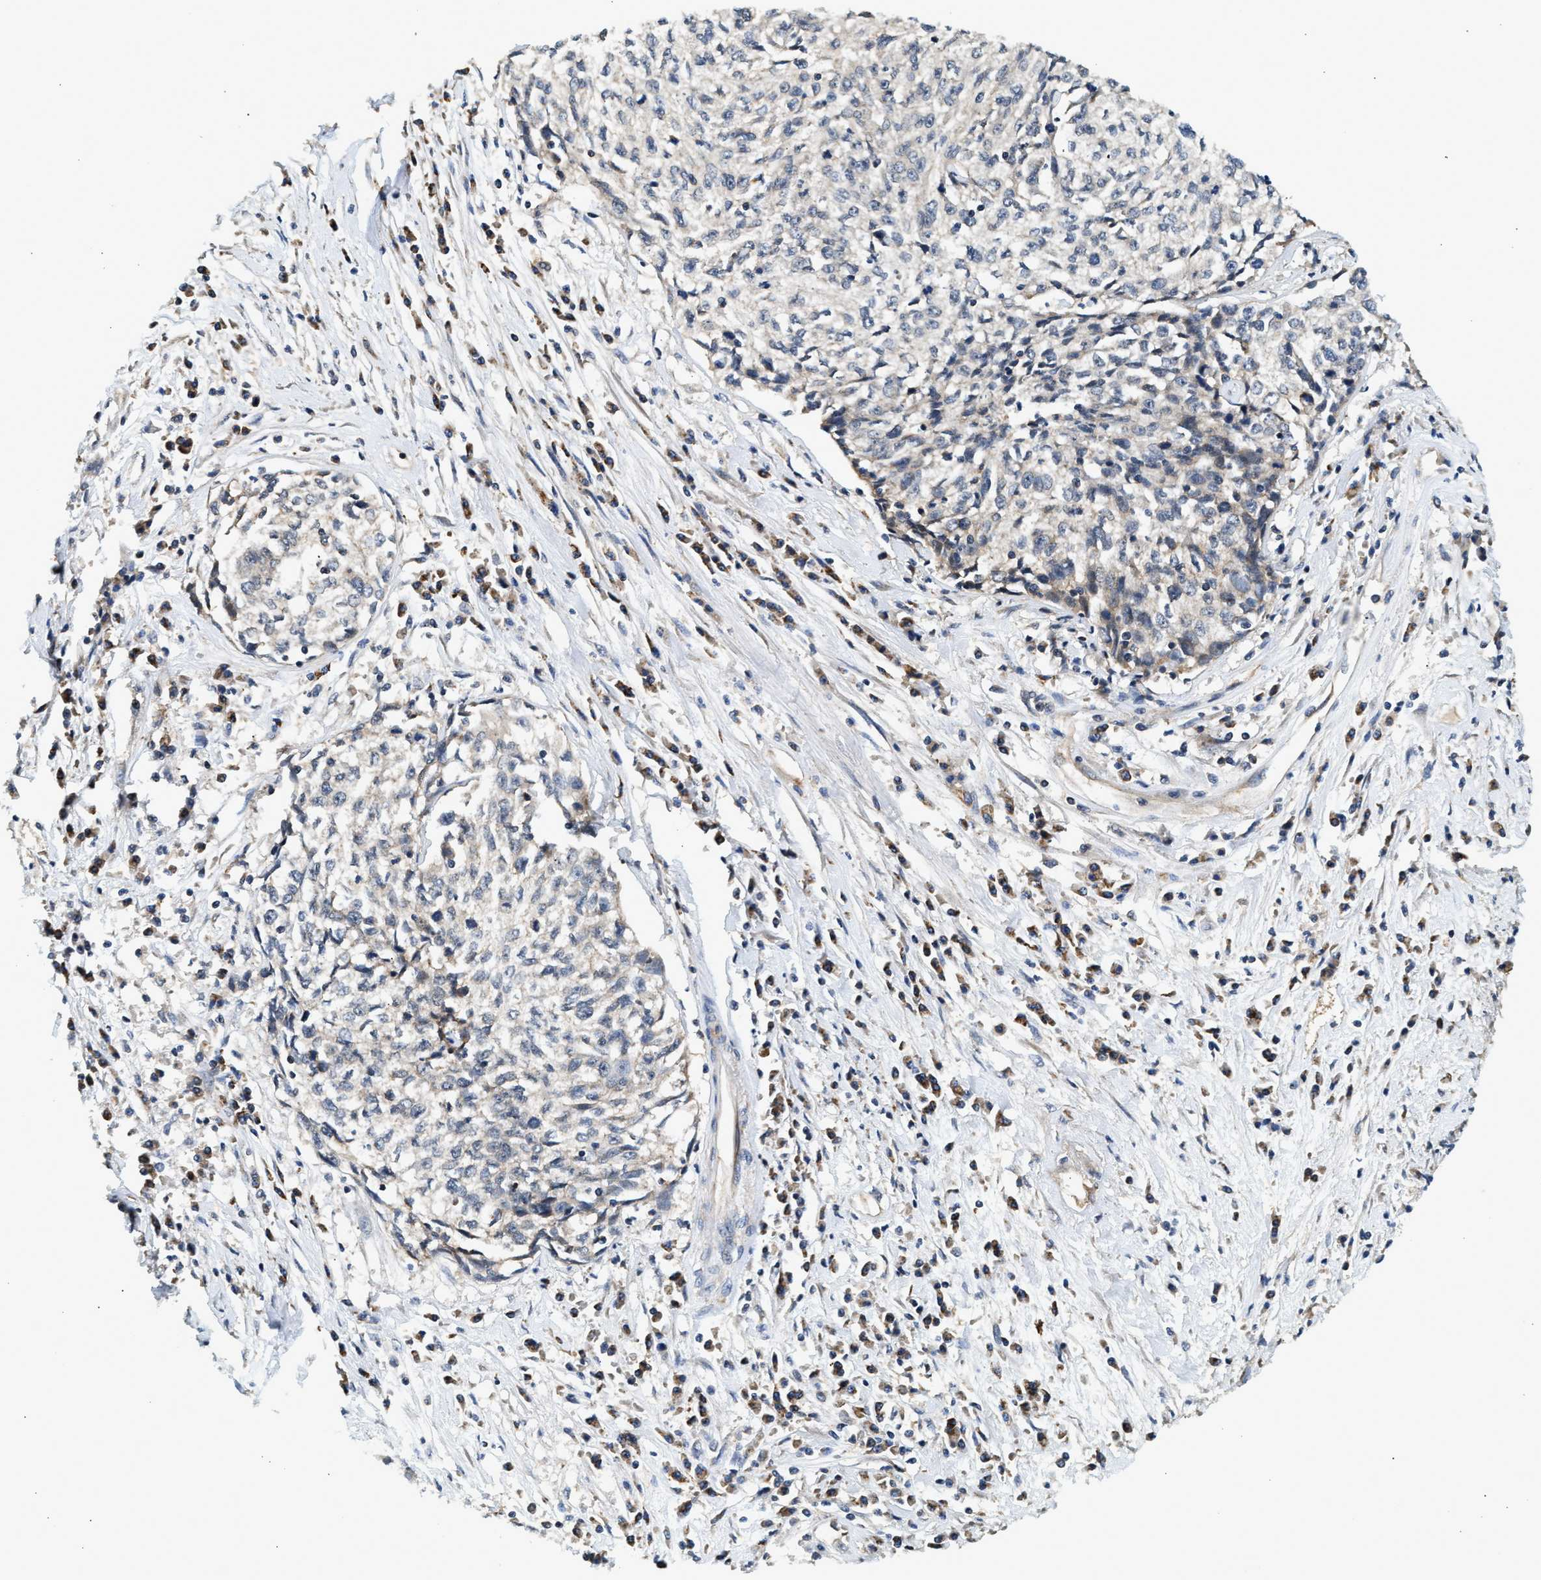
{"staining": {"intensity": "negative", "quantity": "none", "location": "none"}, "tissue": "cervical cancer", "cell_type": "Tumor cells", "image_type": "cancer", "snomed": [{"axis": "morphology", "description": "Squamous cell carcinoma, NOS"}, {"axis": "topography", "description": "Cervix"}], "caption": "Cervical squamous cell carcinoma was stained to show a protein in brown. There is no significant positivity in tumor cells.", "gene": "DUSP14", "patient": {"sex": "female", "age": 57}}